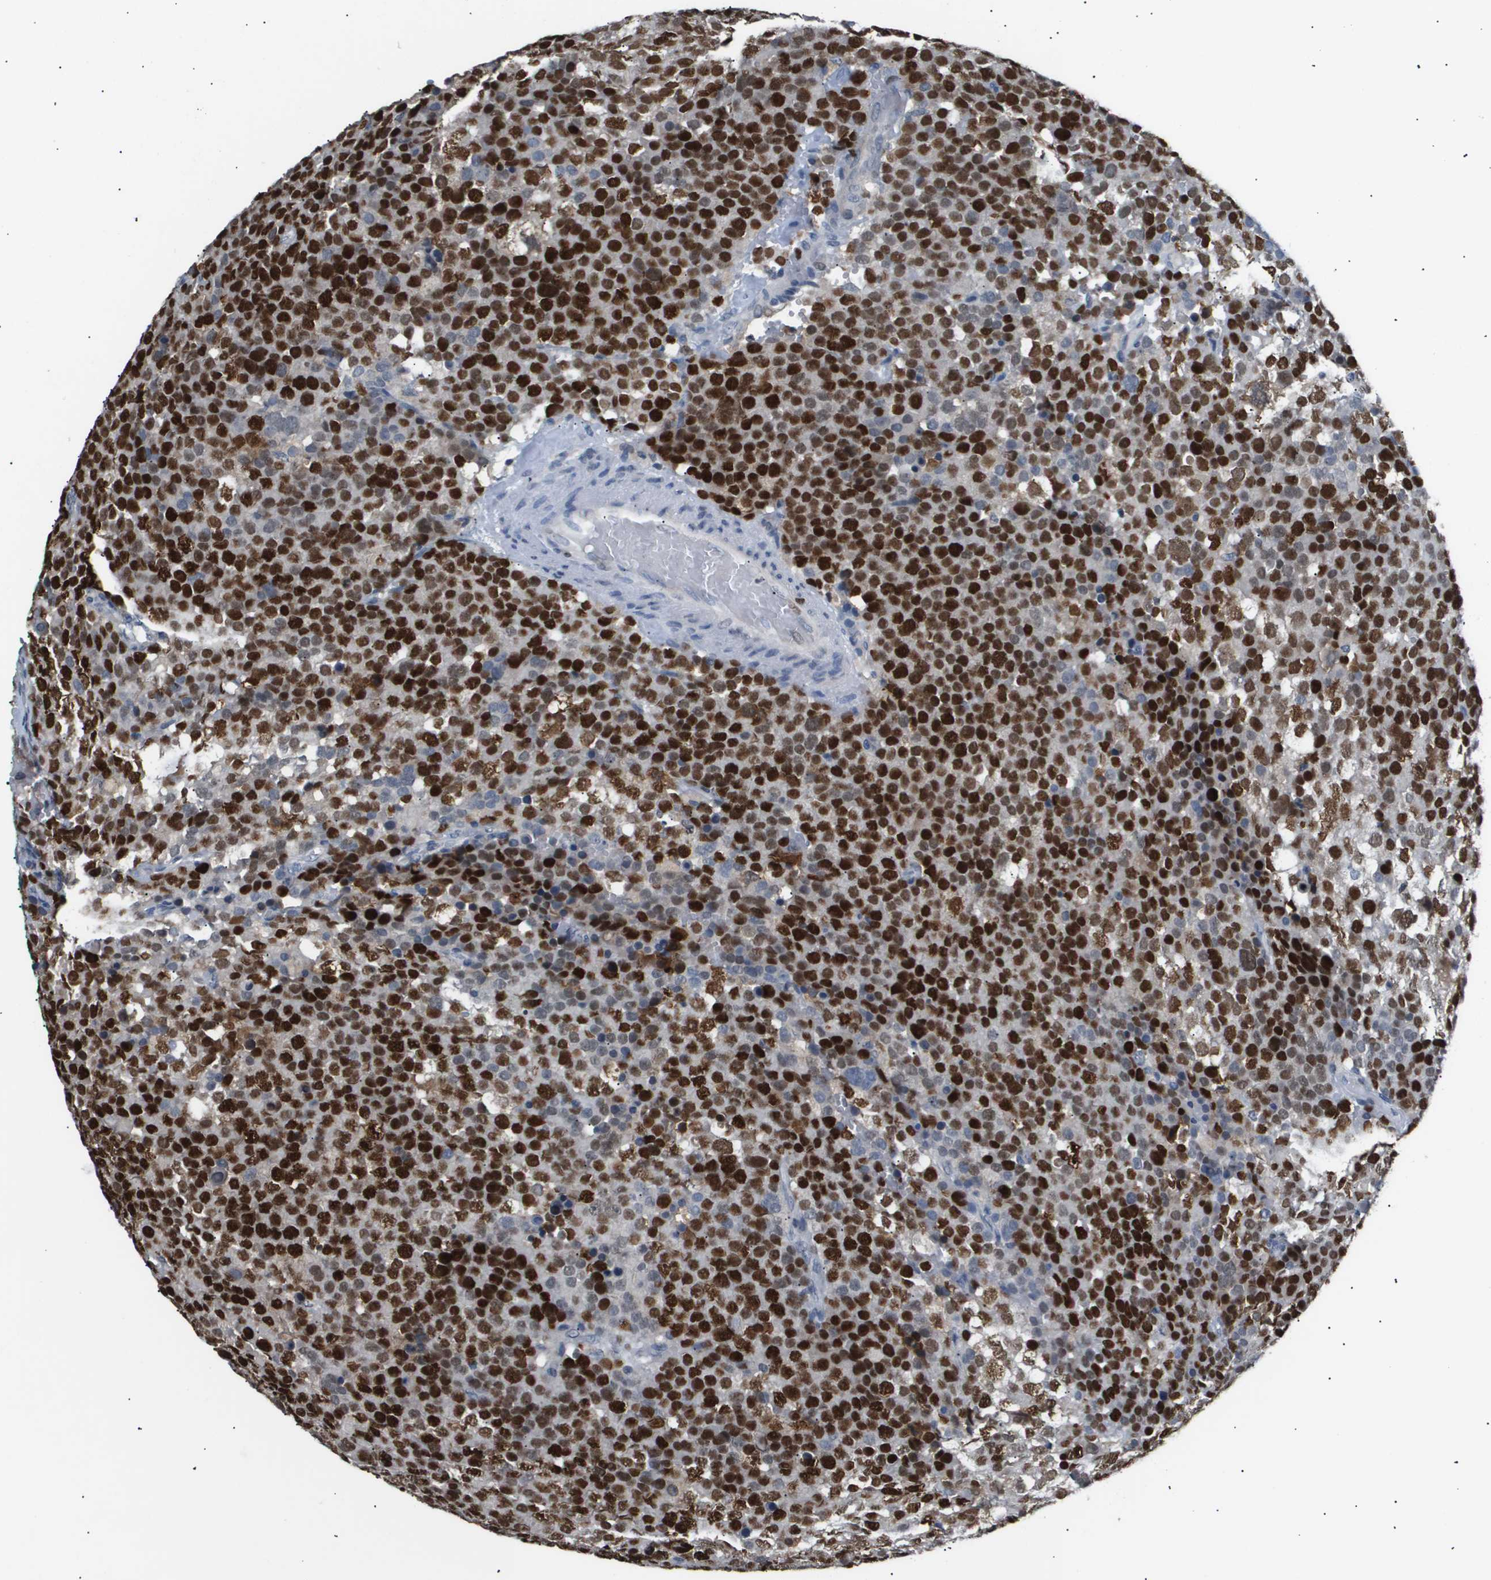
{"staining": {"intensity": "strong", "quantity": ">75%", "location": "nuclear"}, "tissue": "testis cancer", "cell_type": "Tumor cells", "image_type": "cancer", "snomed": [{"axis": "morphology", "description": "Seminoma, NOS"}, {"axis": "topography", "description": "Testis"}], "caption": "Seminoma (testis) stained with a protein marker demonstrates strong staining in tumor cells.", "gene": "ANAPC2", "patient": {"sex": "male", "age": 71}}